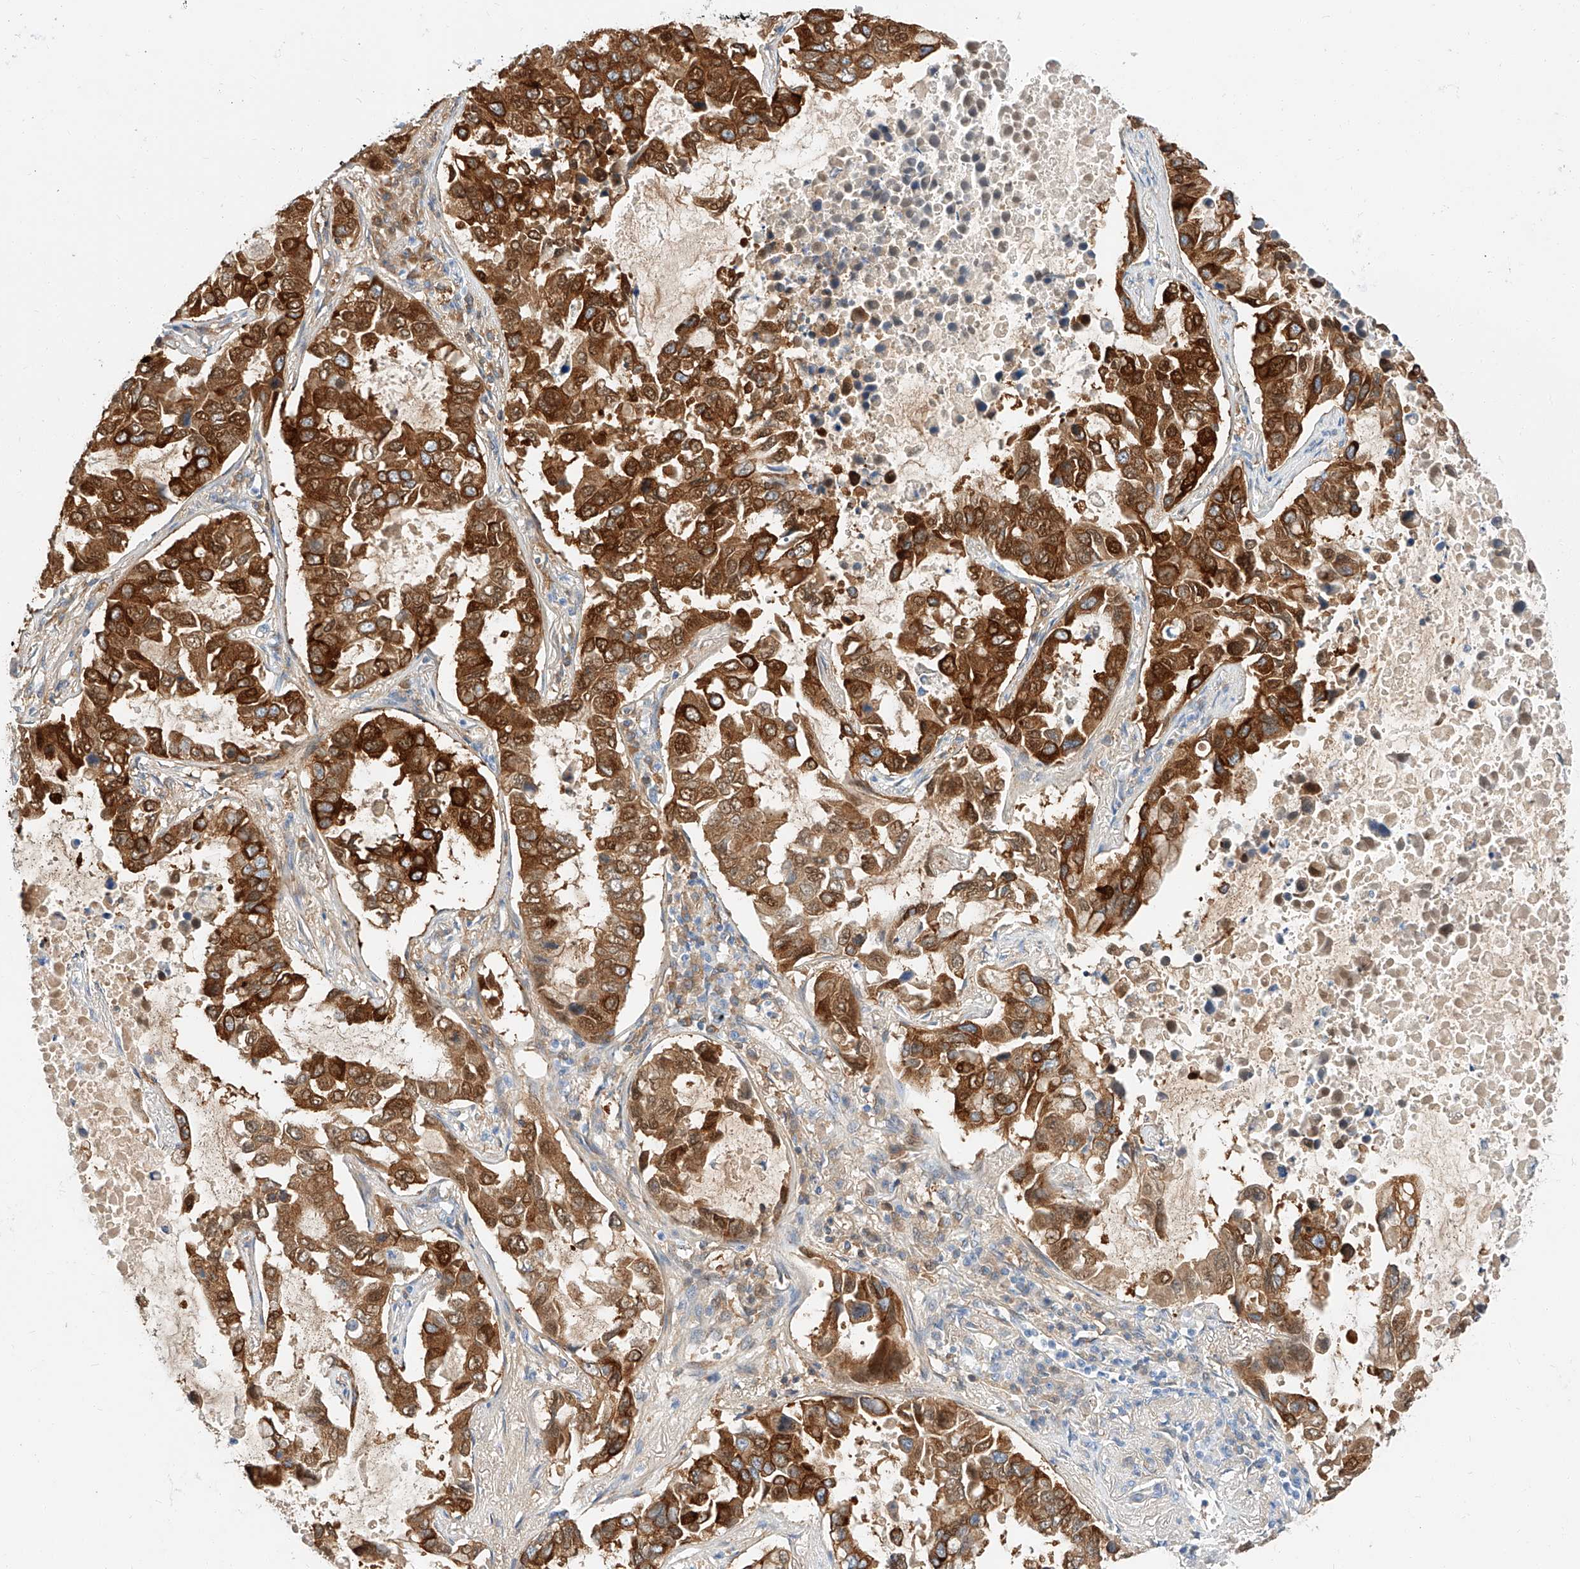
{"staining": {"intensity": "strong", "quantity": ">75%", "location": "cytoplasmic/membranous"}, "tissue": "lung cancer", "cell_type": "Tumor cells", "image_type": "cancer", "snomed": [{"axis": "morphology", "description": "Adenocarcinoma, NOS"}, {"axis": "topography", "description": "Lung"}], "caption": "Human lung cancer (adenocarcinoma) stained with a protein marker demonstrates strong staining in tumor cells.", "gene": "MAP7", "patient": {"sex": "male", "age": 64}}